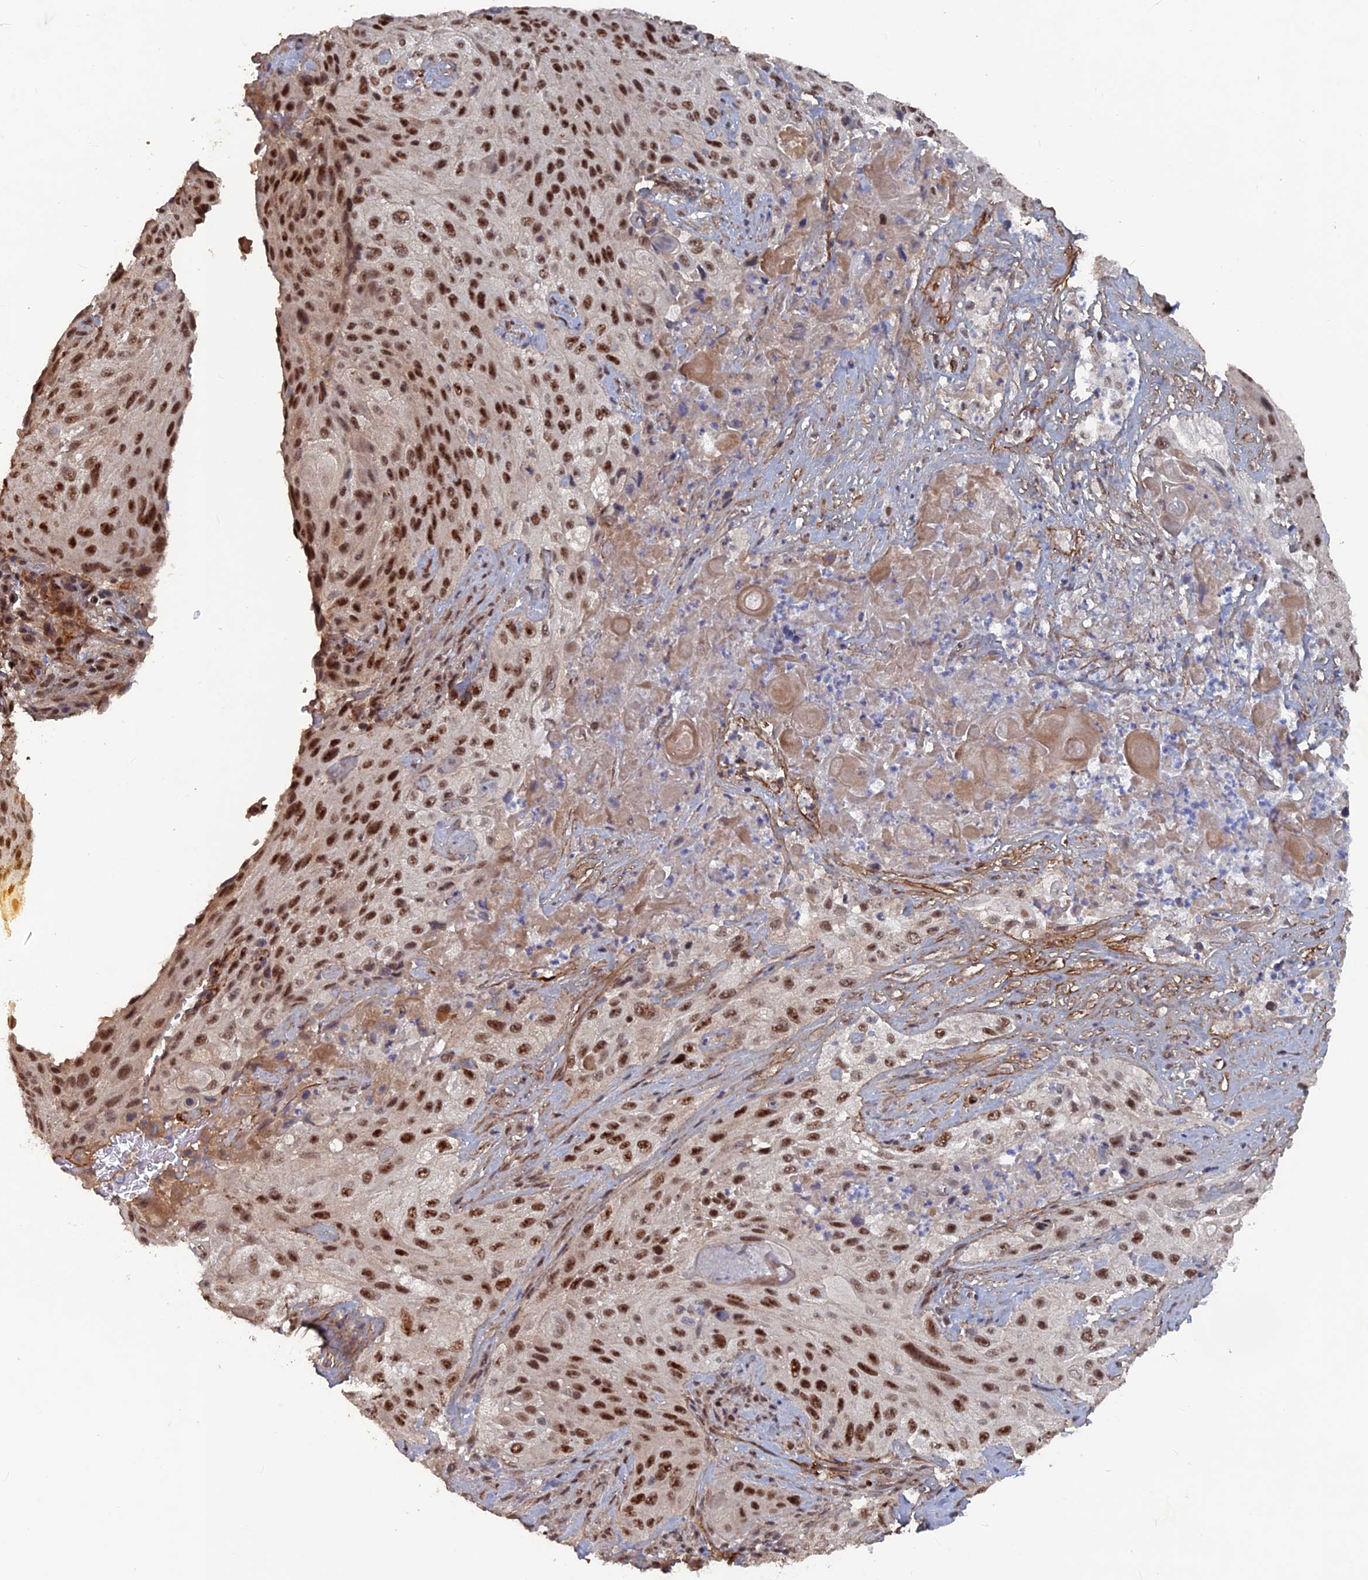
{"staining": {"intensity": "strong", "quantity": ">75%", "location": "nuclear"}, "tissue": "cervical cancer", "cell_type": "Tumor cells", "image_type": "cancer", "snomed": [{"axis": "morphology", "description": "Squamous cell carcinoma, NOS"}, {"axis": "topography", "description": "Cervix"}], "caption": "This histopathology image reveals IHC staining of human cervical cancer, with high strong nuclear expression in approximately >75% of tumor cells.", "gene": "SH3D21", "patient": {"sex": "female", "age": 42}}